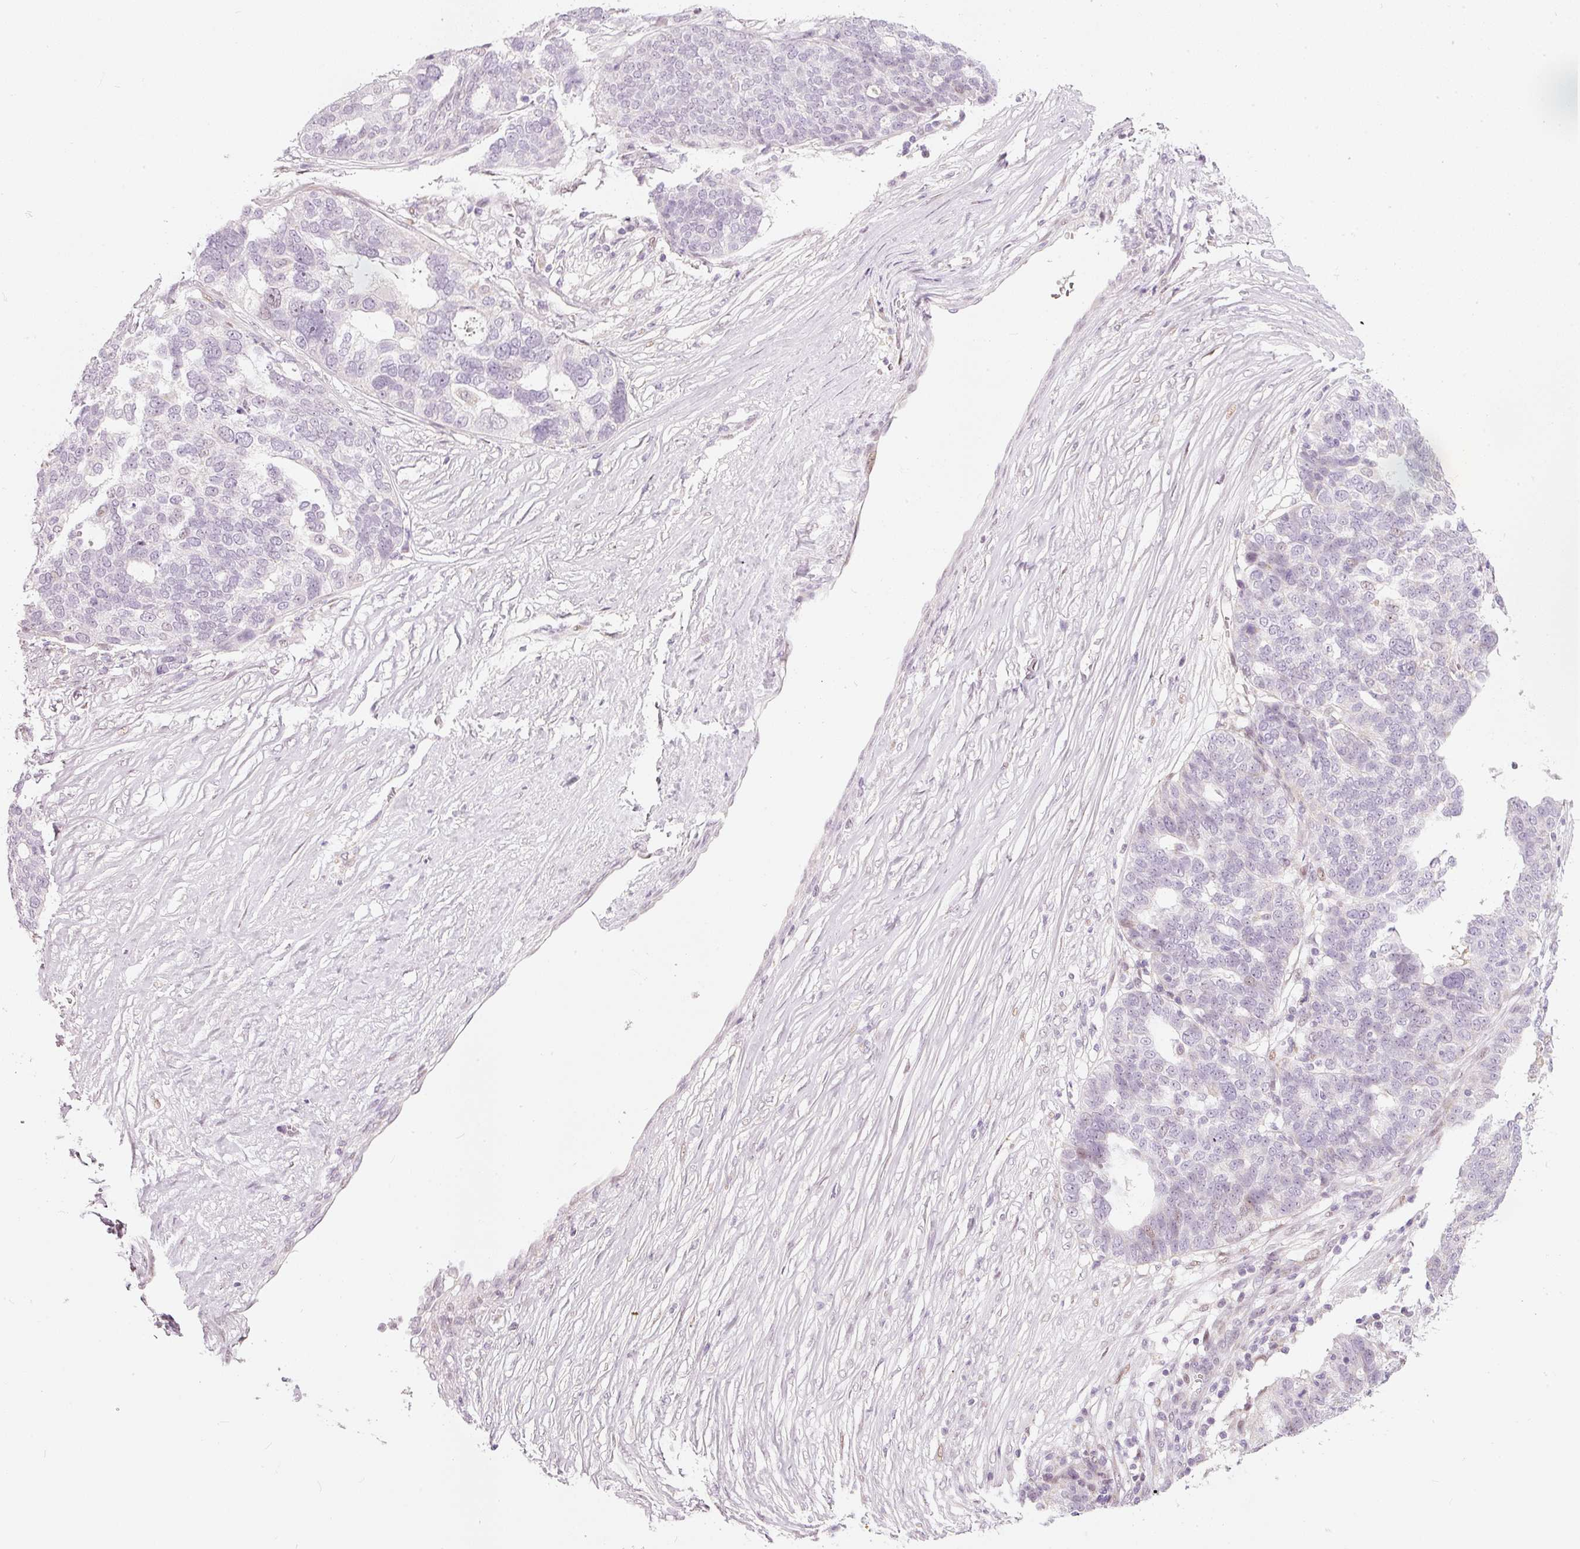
{"staining": {"intensity": "negative", "quantity": "none", "location": "none"}, "tissue": "ovarian cancer", "cell_type": "Tumor cells", "image_type": "cancer", "snomed": [{"axis": "morphology", "description": "Cystadenocarcinoma, serous, NOS"}, {"axis": "topography", "description": "Ovary"}], "caption": "Tumor cells show no significant protein expression in serous cystadenocarcinoma (ovarian). (DAB (3,3'-diaminobenzidine) immunohistochemistry visualized using brightfield microscopy, high magnification).", "gene": "RNF39", "patient": {"sex": "female", "age": 59}}